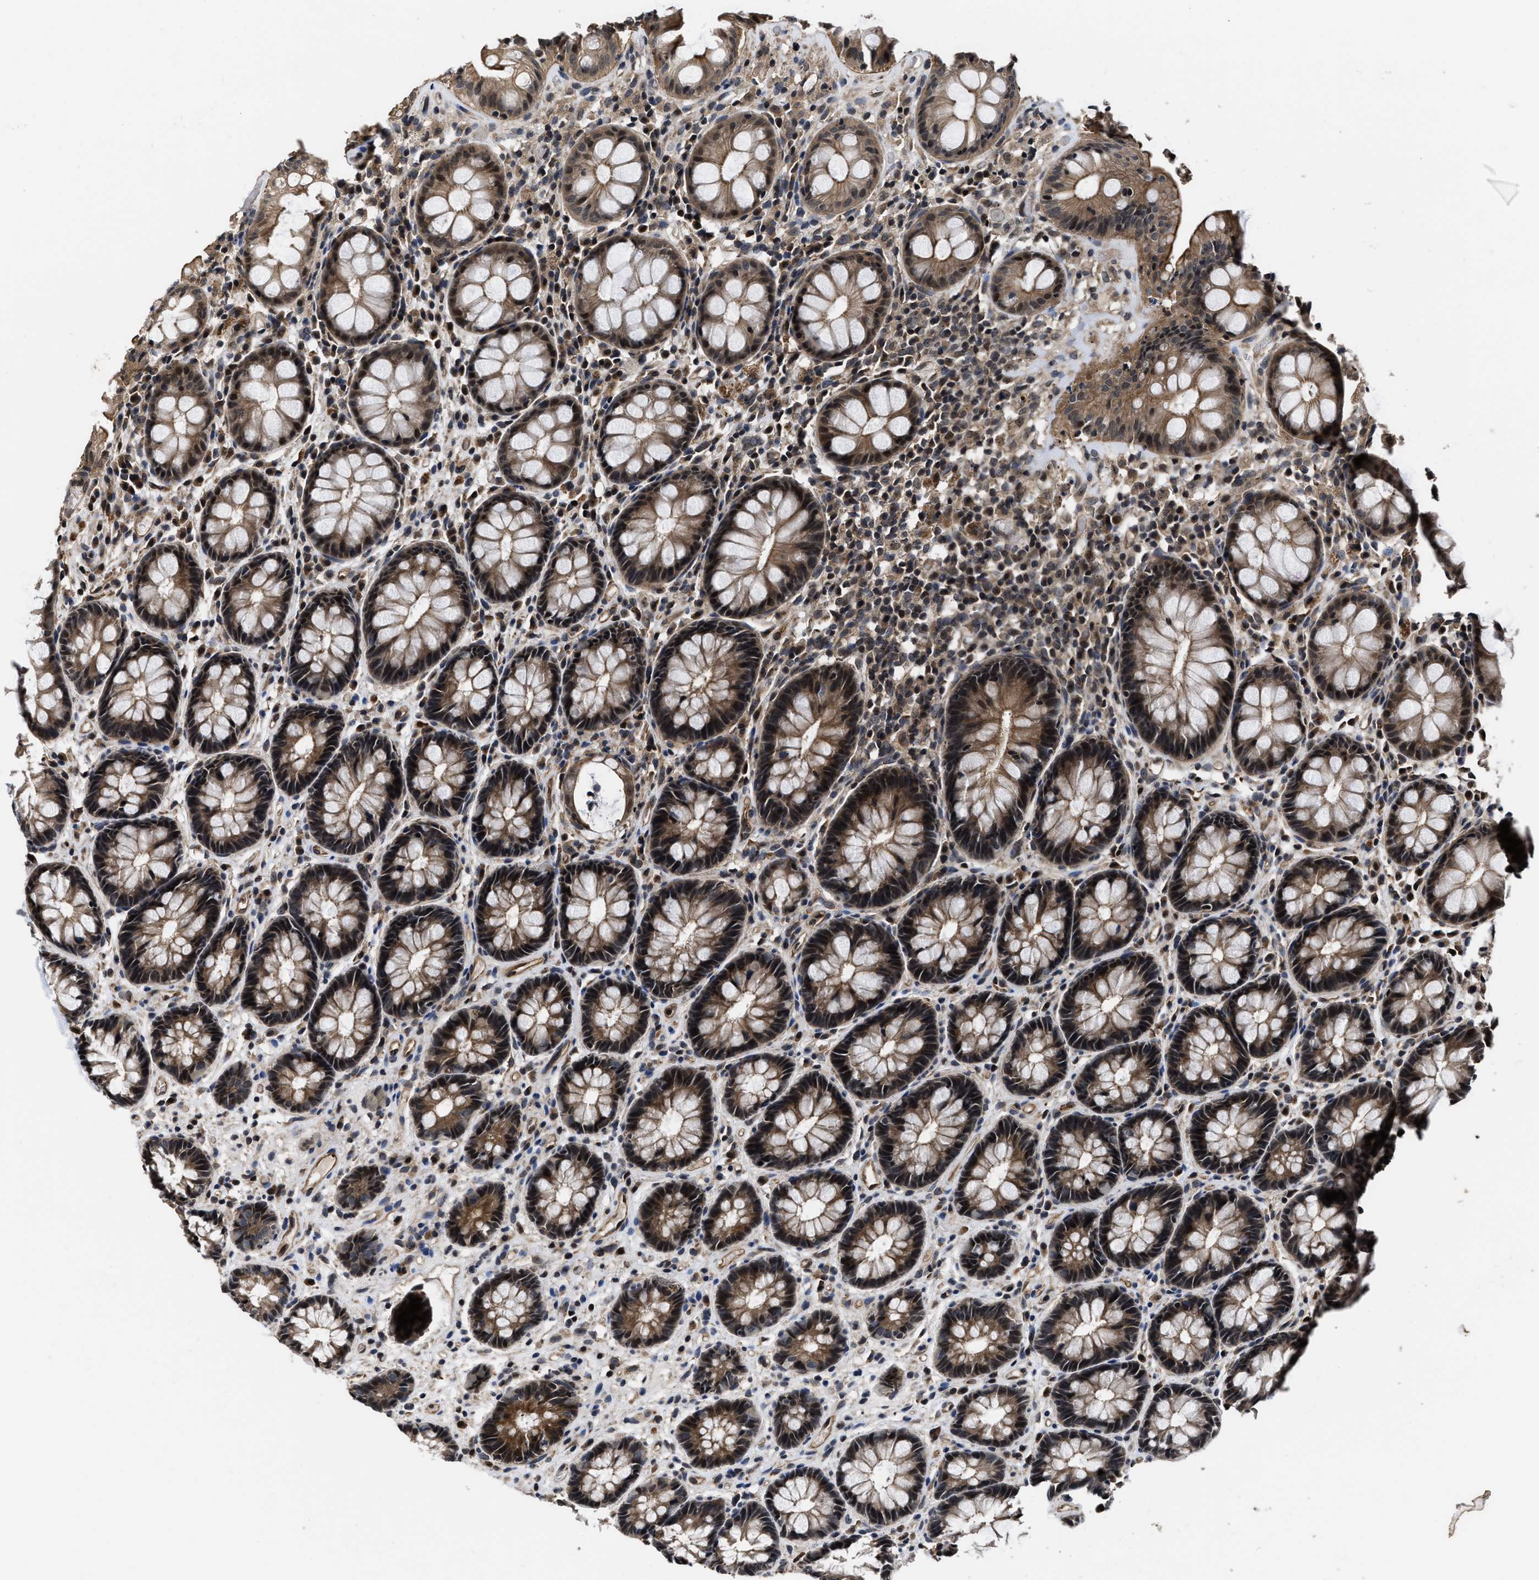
{"staining": {"intensity": "moderate", "quantity": ">75%", "location": "cytoplasmic/membranous,nuclear"}, "tissue": "rectum", "cell_type": "Glandular cells", "image_type": "normal", "snomed": [{"axis": "morphology", "description": "Normal tissue, NOS"}, {"axis": "topography", "description": "Rectum"}], "caption": "Human rectum stained with a brown dye exhibits moderate cytoplasmic/membranous,nuclear positive staining in approximately >75% of glandular cells.", "gene": "DNAJC14", "patient": {"sex": "male", "age": 64}}